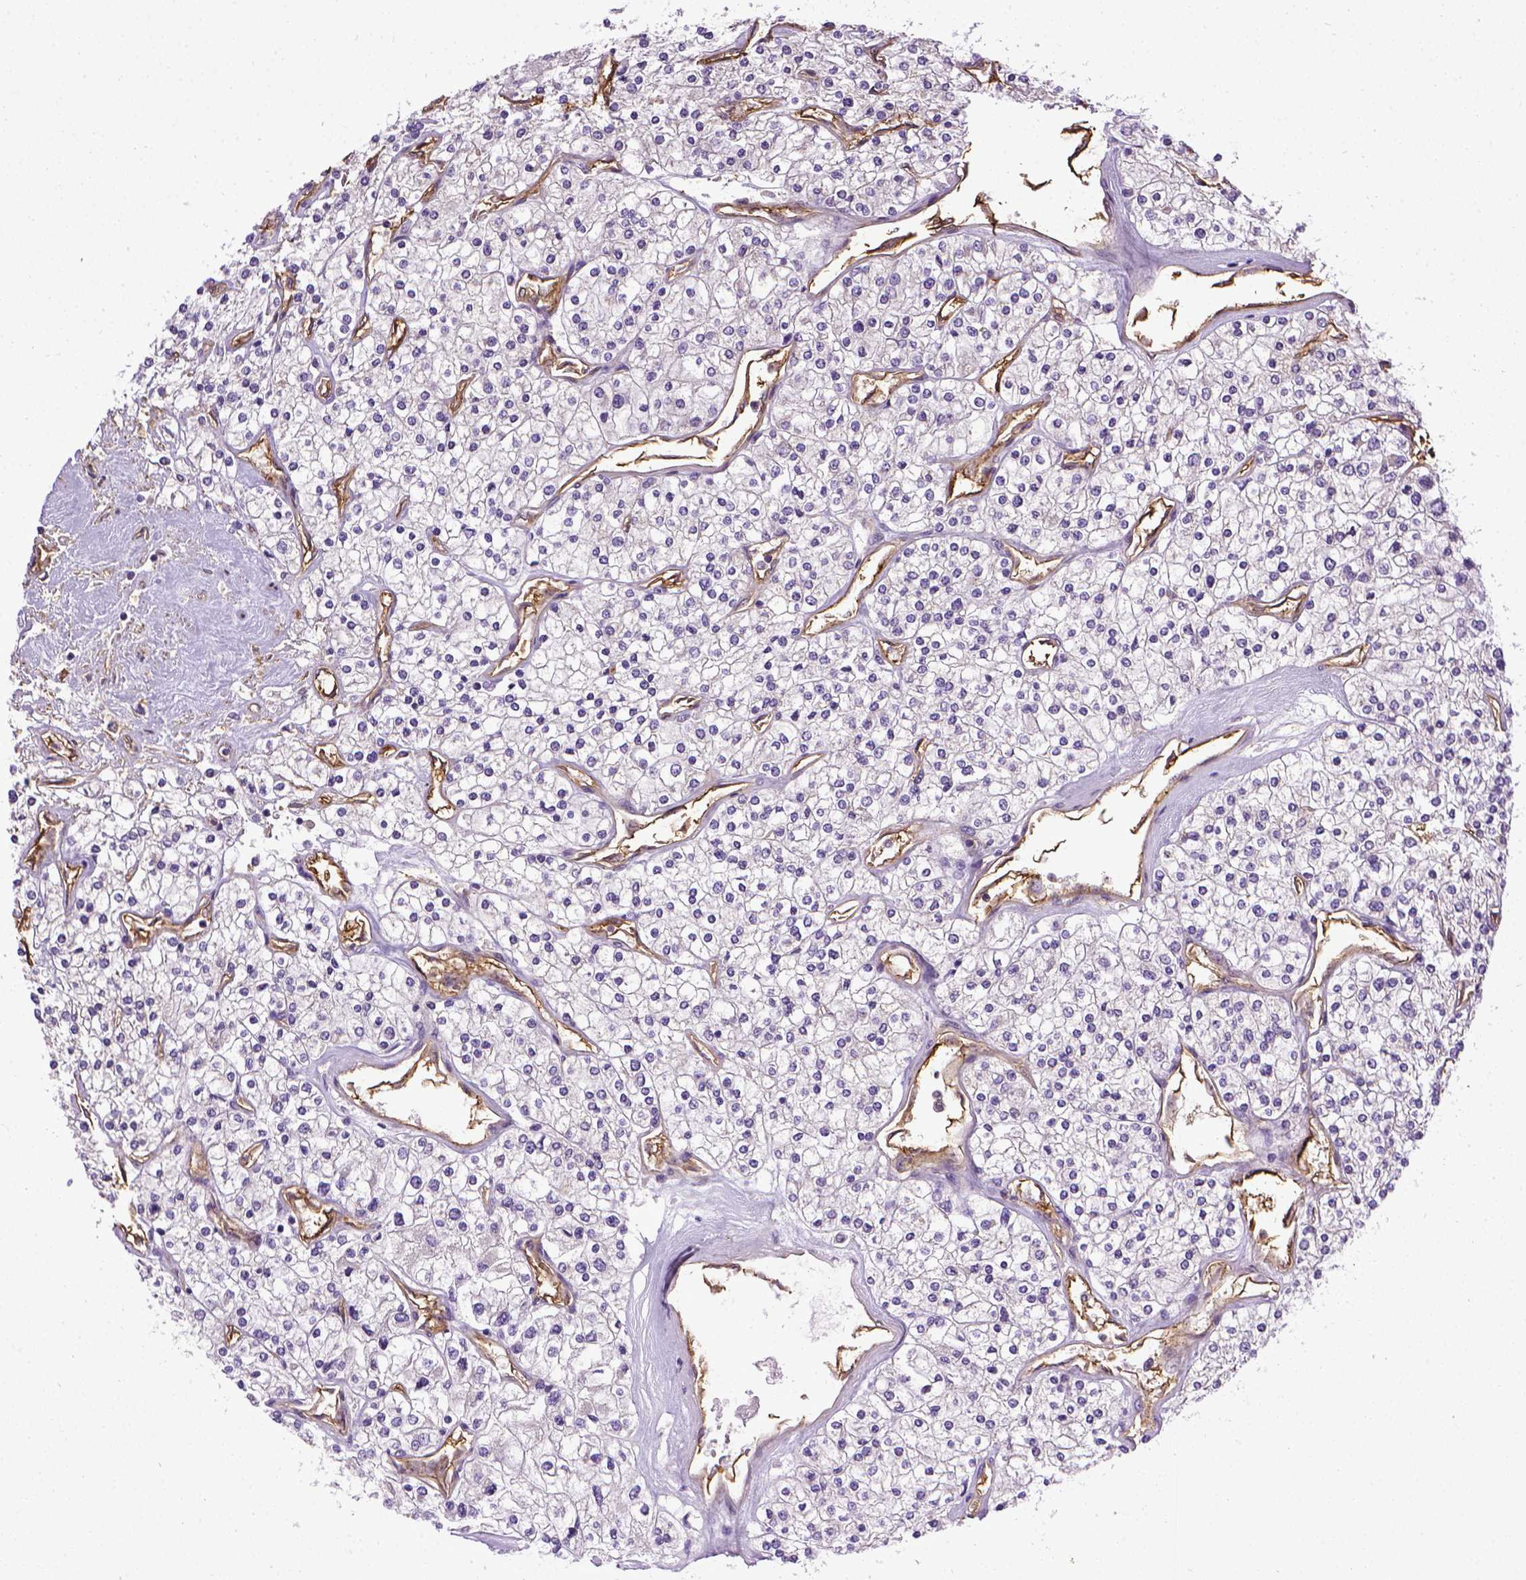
{"staining": {"intensity": "negative", "quantity": "none", "location": "none"}, "tissue": "renal cancer", "cell_type": "Tumor cells", "image_type": "cancer", "snomed": [{"axis": "morphology", "description": "Adenocarcinoma, NOS"}, {"axis": "topography", "description": "Kidney"}], "caption": "There is no significant expression in tumor cells of renal cancer.", "gene": "ENG", "patient": {"sex": "male", "age": 80}}